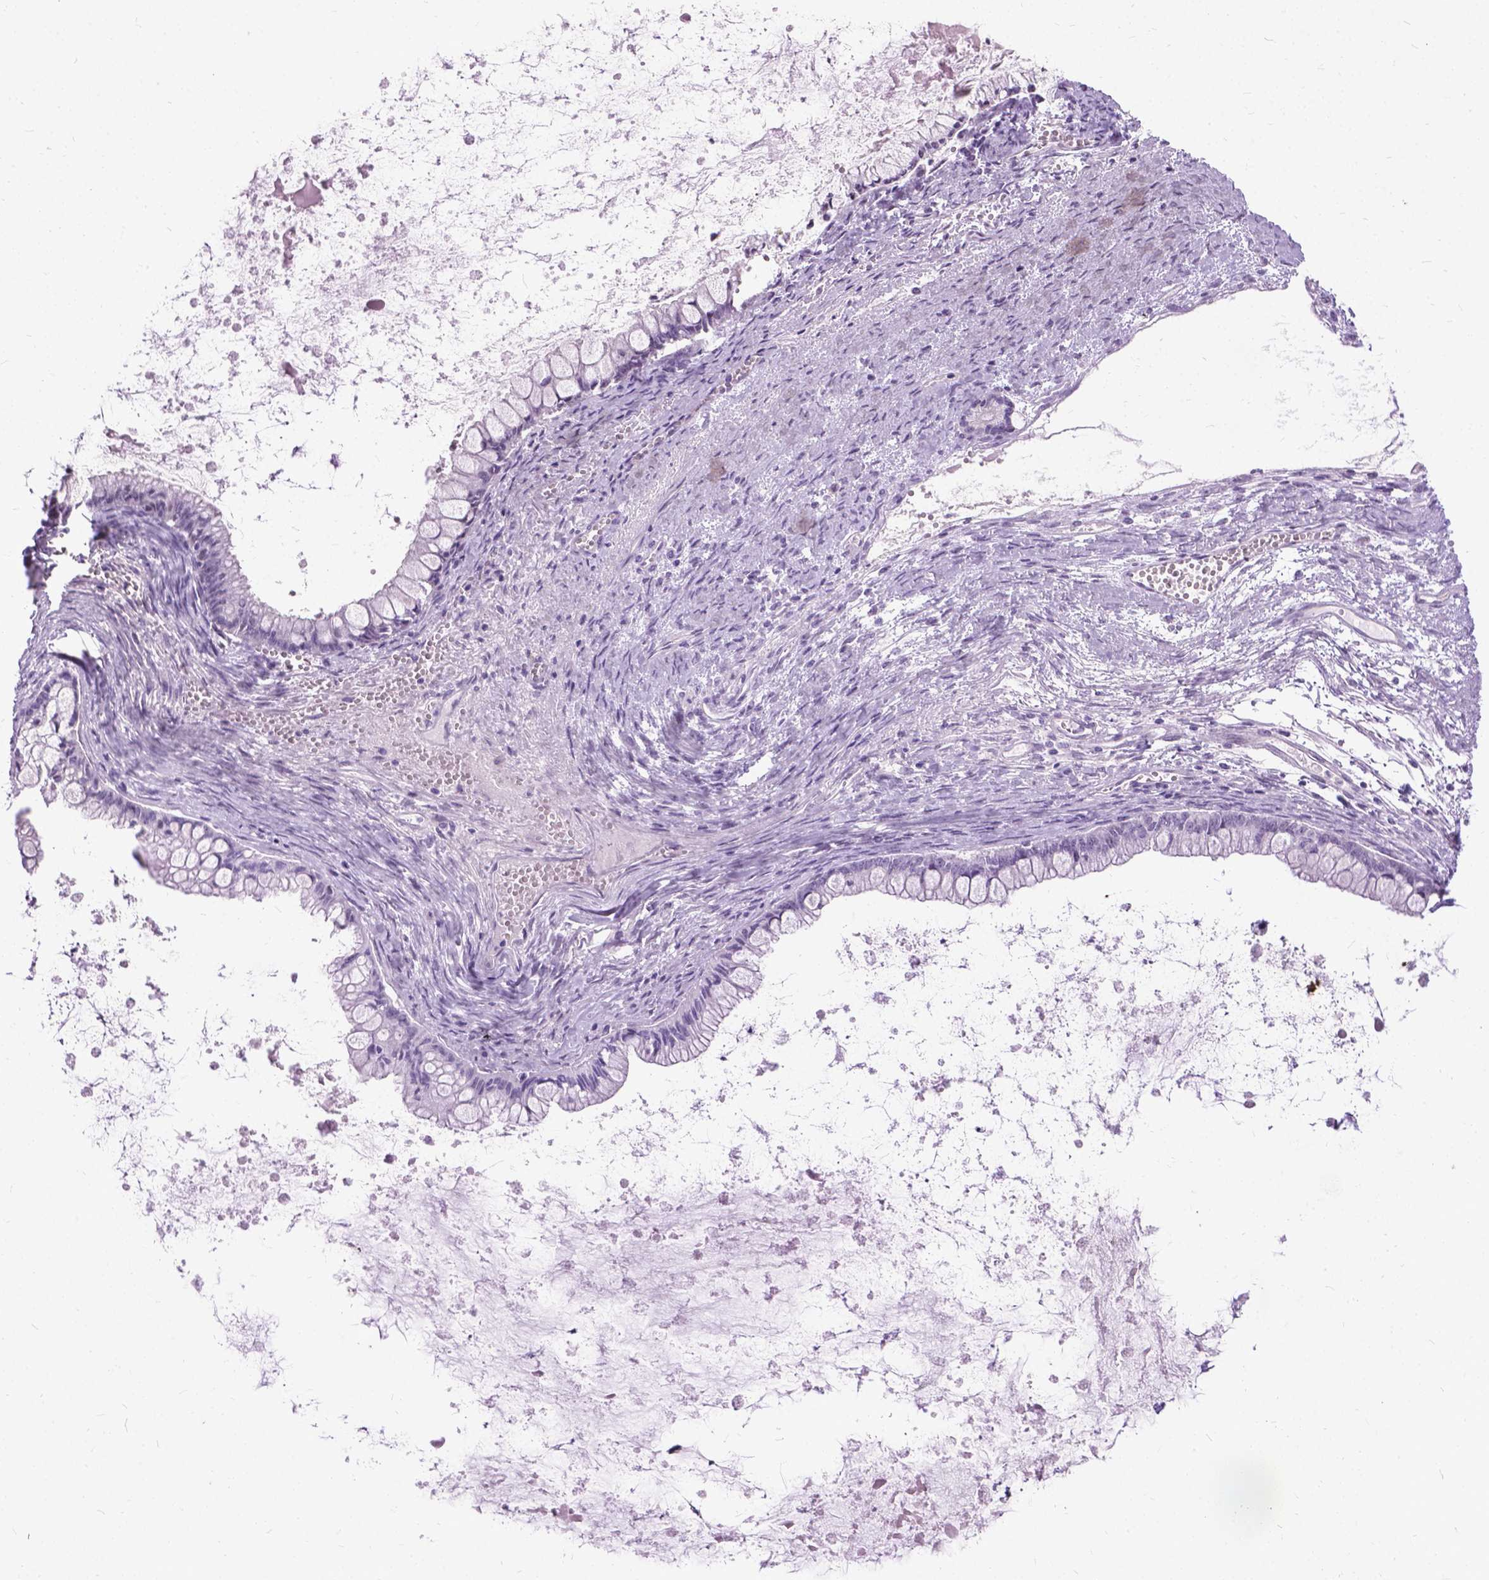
{"staining": {"intensity": "negative", "quantity": "none", "location": "none"}, "tissue": "ovarian cancer", "cell_type": "Tumor cells", "image_type": "cancer", "snomed": [{"axis": "morphology", "description": "Cystadenocarcinoma, mucinous, NOS"}, {"axis": "topography", "description": "Ovary"}], "caption": "Immunohistochemical staining of mucinous cystadenocarcinoma (ovarian) reveals no significant positivity in tumor cells.", "gene": "PROB1", "patient": {"sex": "female", "age": 67}}